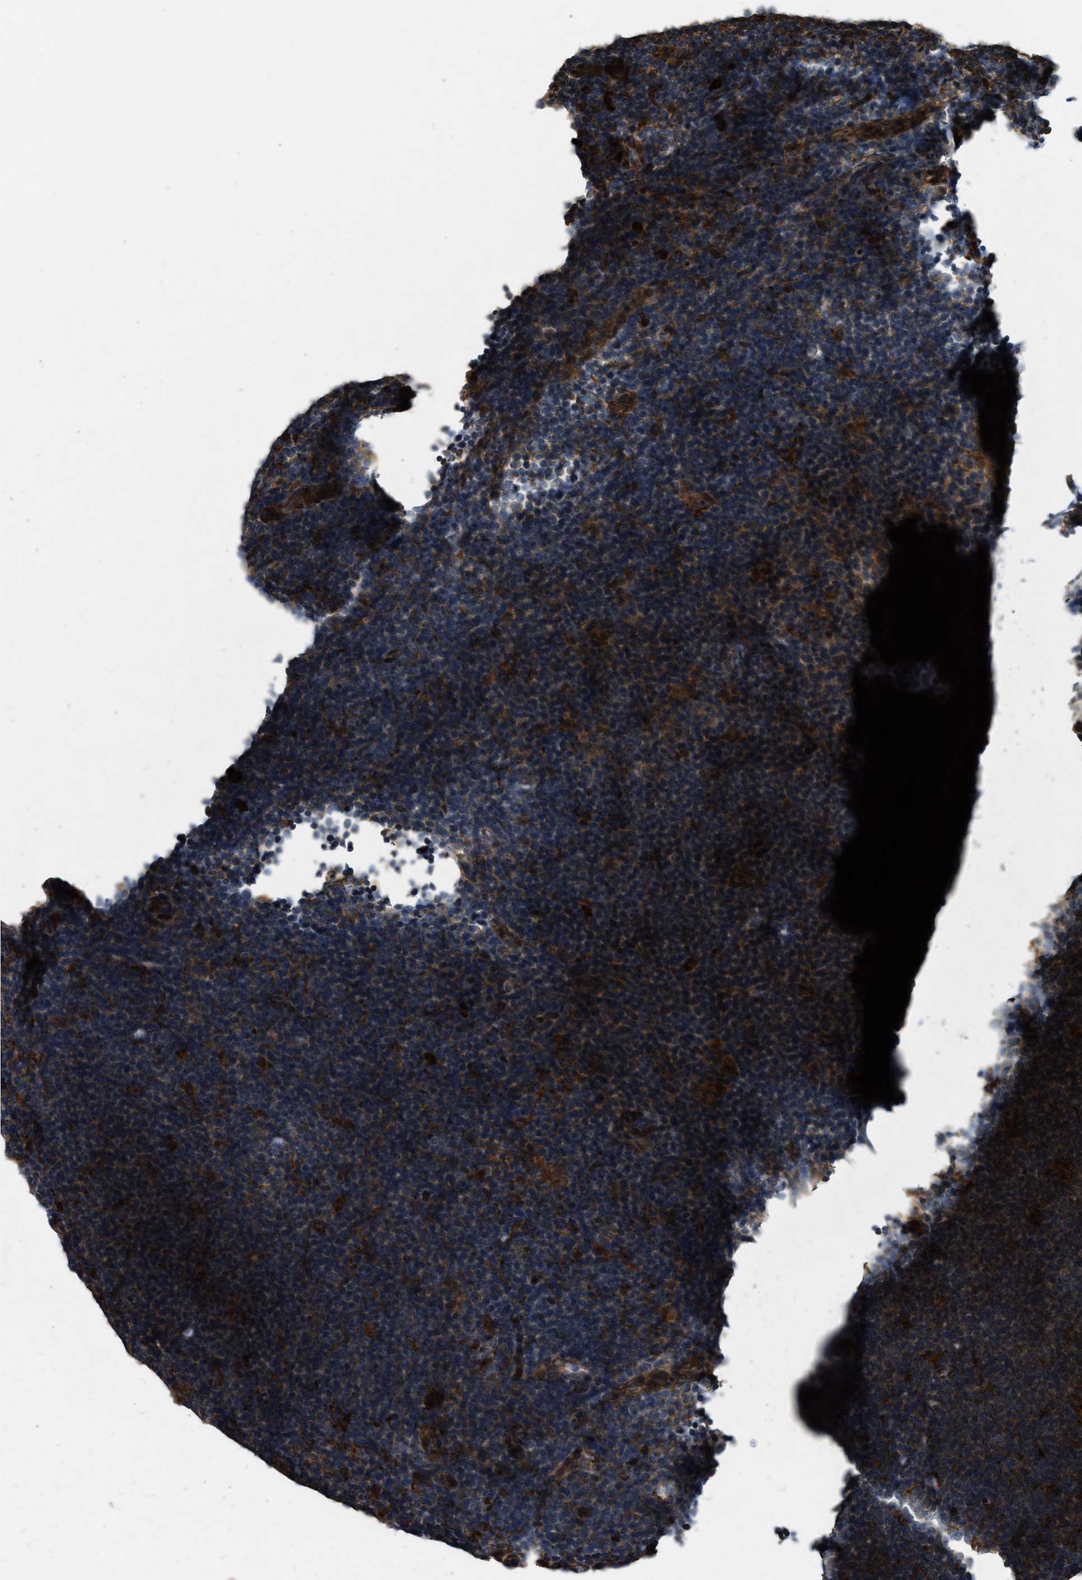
{"staining": {"intensity": "strong", "quantity": ">75%", "location": "cytoplasmic/membranous"}, "tissue": "lymphoma", "cell_type": "Tumor cells", "image_type": "cancer", "snomed": [{"axis": "morphology", "description": "Hodgkin's disease, NOS"}, {"axis": "topography", "description": "Lymph node"}], "caption": "Protein staining of Hodgkin's disease tissue displays strong cytoplasmic/membranous positivity in approximately >75% of tumor cells.", "gene": "BAIAP2L1", "patient": {"sex": "female", "age": 57}}